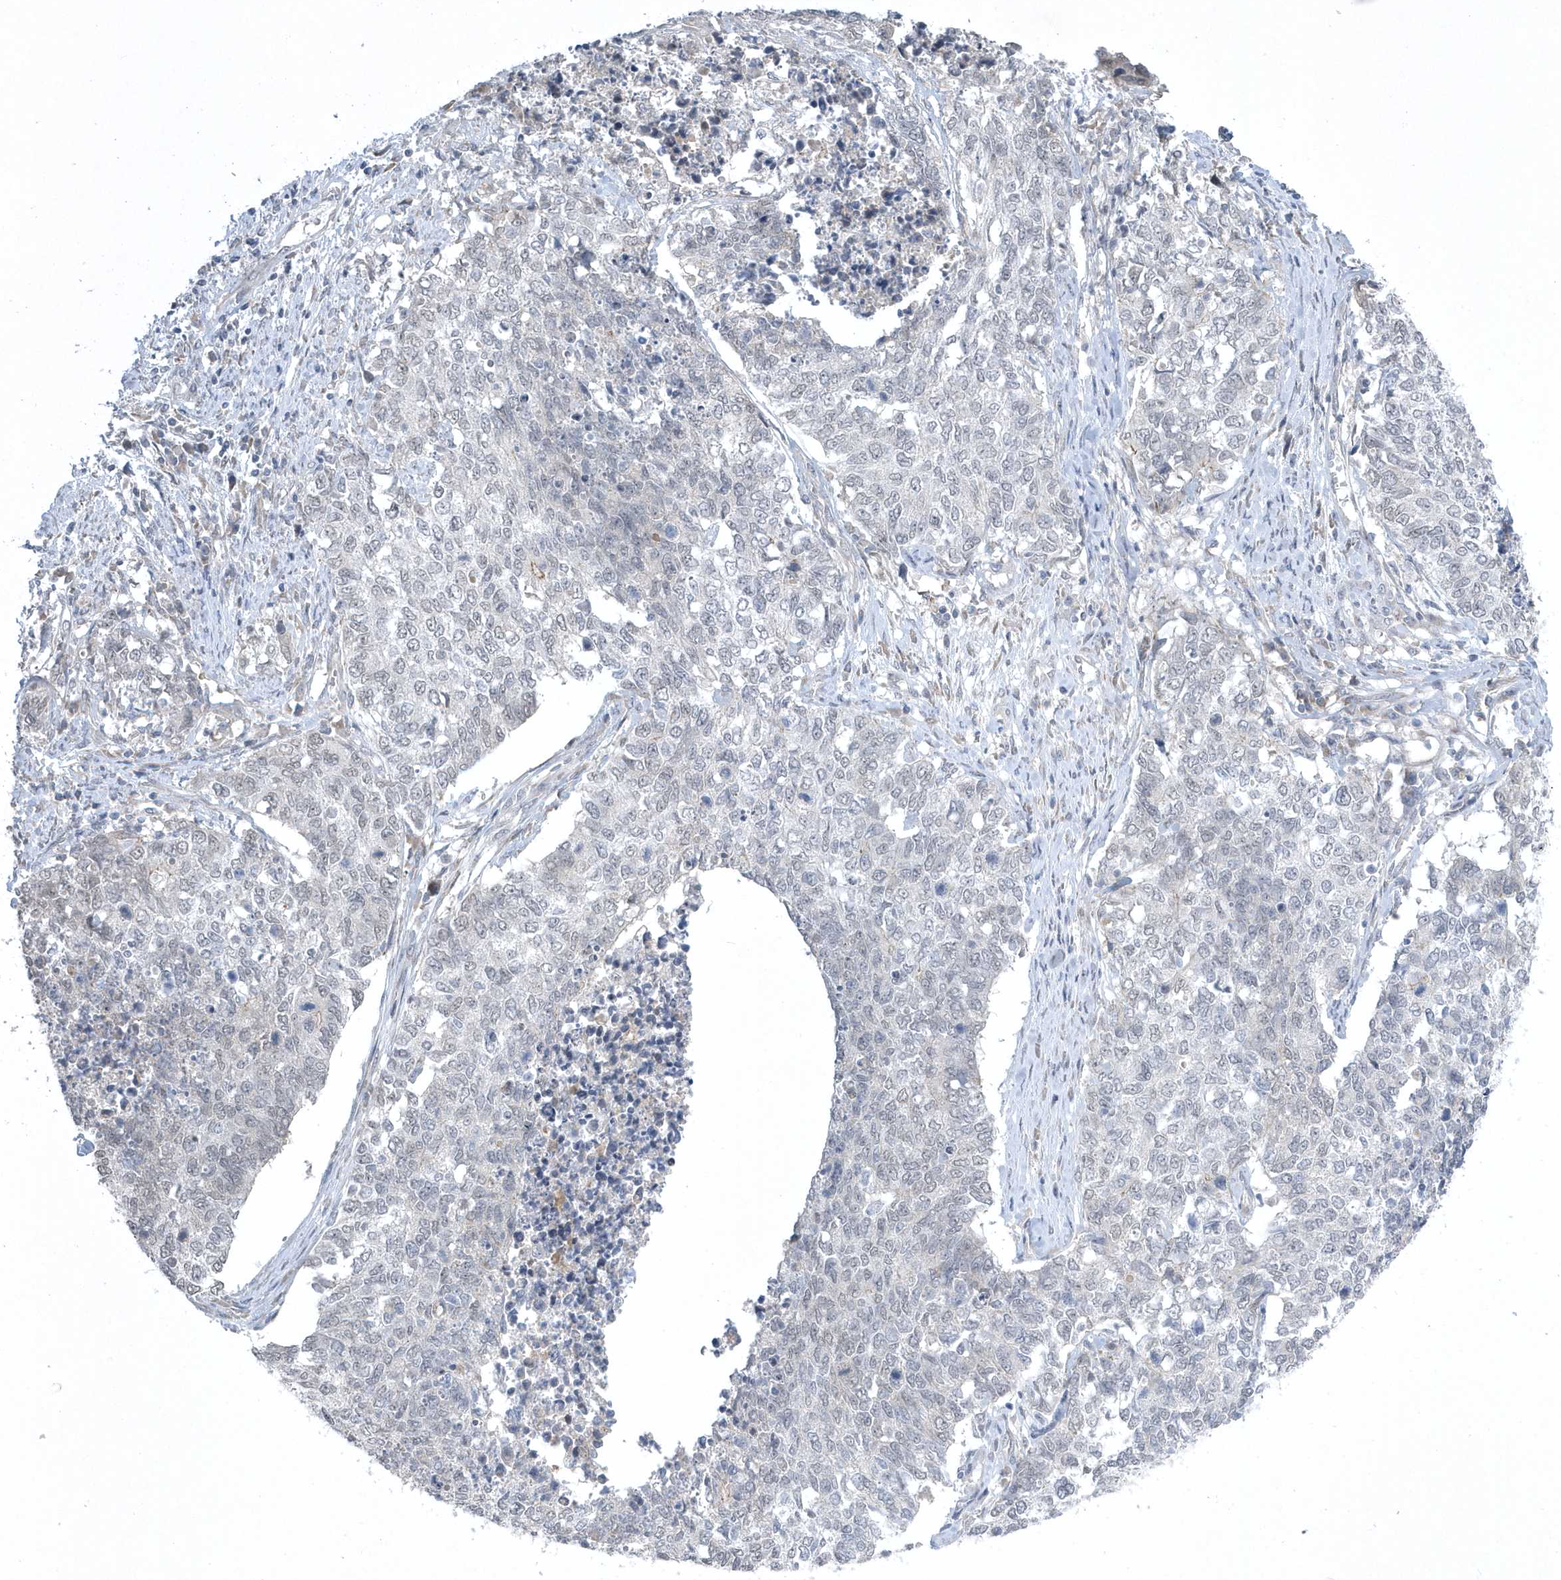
{"staining": {"intensity": "negative", "quantity": "none", "location": "none"}, "tissue": "cervical cancer", "cell_type": "Tumor cells", "image_type": "cancer", "snomed": [{"axis": "morphology", "description": "Squamous cell carcinoma, NOS"}, {"axis": "topography", "description": "Cervix"}], "caption": "Tumor cells show no significant protein staining in cervical squamous cell carcinoma. Nuclei are stained in blue.", "gene": "ZC3H12D", "patient": {"sex": "female", "age": 63}}